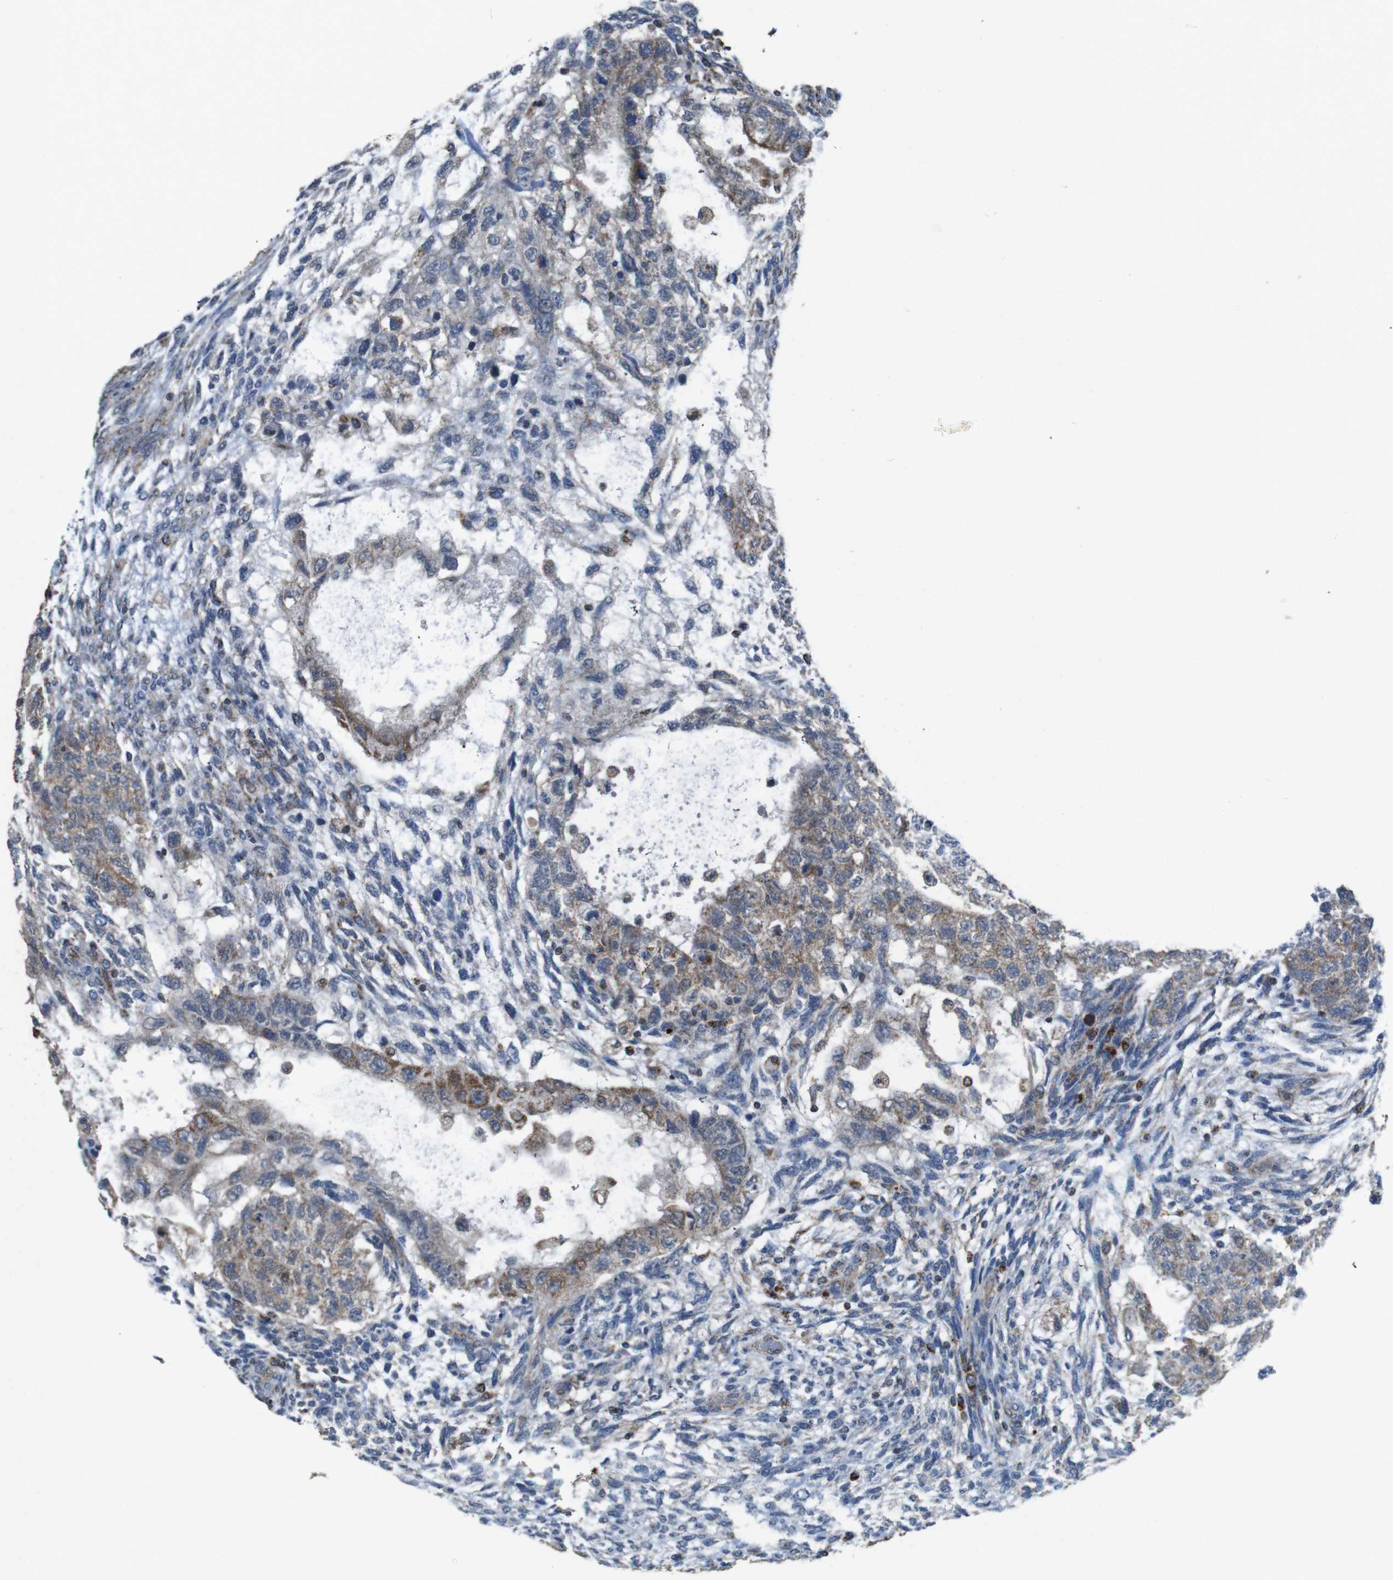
{"staining": {"intensity": "weak", "quantity": ">75%", "location": "cytoplasmic/membranous"}, "tissue": "testis cancer", "cell_type": "Tumor cells", "image_type": "cancer", "snomed": [{"axis": "morphology", "description": "Normal tissue, NOS"}, {"axis": "morphology", "description": "Carcinoma, Embryonal, NOS"}, {"axis": "topography", "description": "Testis"}], "caption": "Immunohistochemical staining of human embryonal carcinoma (testis) reveals weak cytoplasmic/membranous protein expression in approximately >75% of tumor cells.", "gene": "CALHM2", "patient": {"sex": "male", "age": 36}}